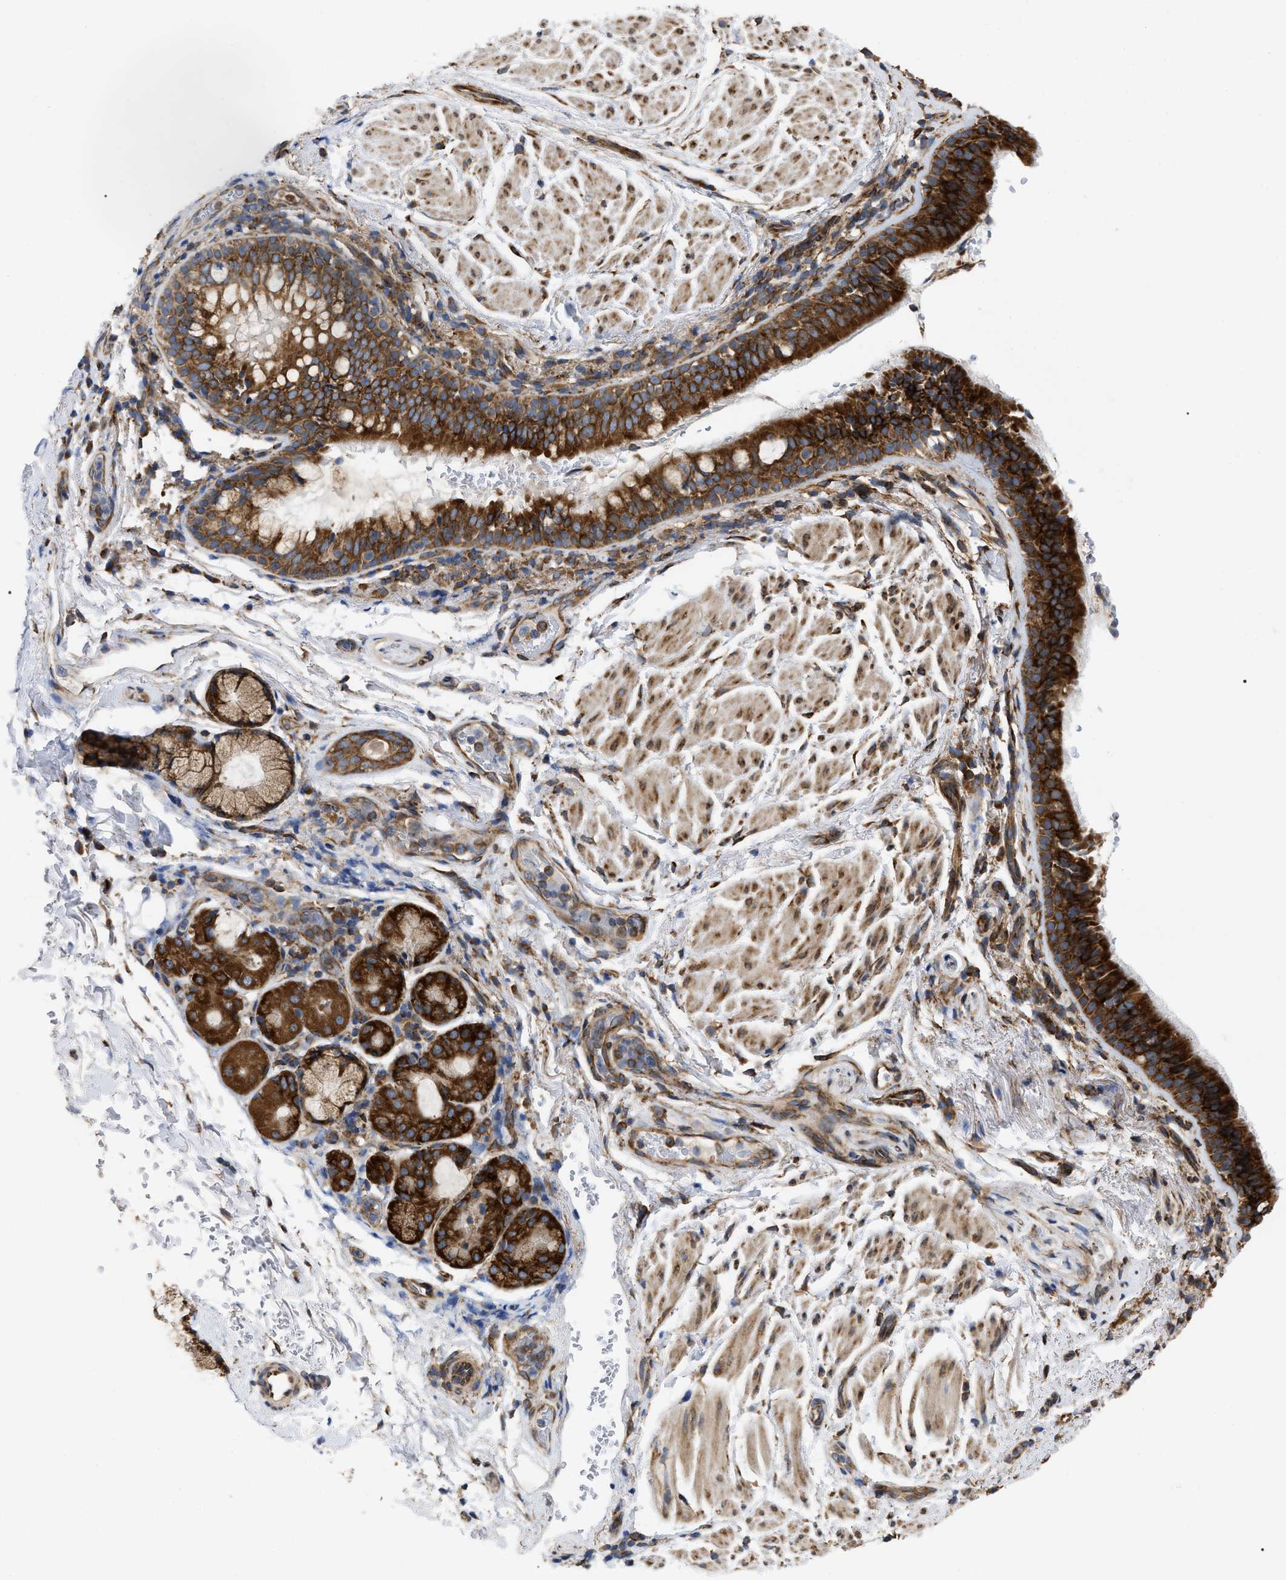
{"staining": {"intensity": "strong", "quantity": ">75%", "location": "cytoplasmic/membranous"}, "tissue": "bronchus", "cell_type": "Respiratory epithelial cells", "image_type": "normal", "snomed": [{"axis": "morphology", "description": "Normal tissue, NOS"}, {"axis": "morphology", "description": "Inflammation, NOS"}, {"axis": "topography", "description": "Cartilage tissue"}, {"axis": "topography", "description": "Bronchus"}], "caption": "The image exhibits a brown stain indicating the presence of a protein in the cytoplasmic/membranous of respiratory epithelial cells in bronchus. (Brightfield microscopy of DAB IHC at high magnification).", "gene": "FAM120A", "patient": {"sex": "male", "age": 77}}